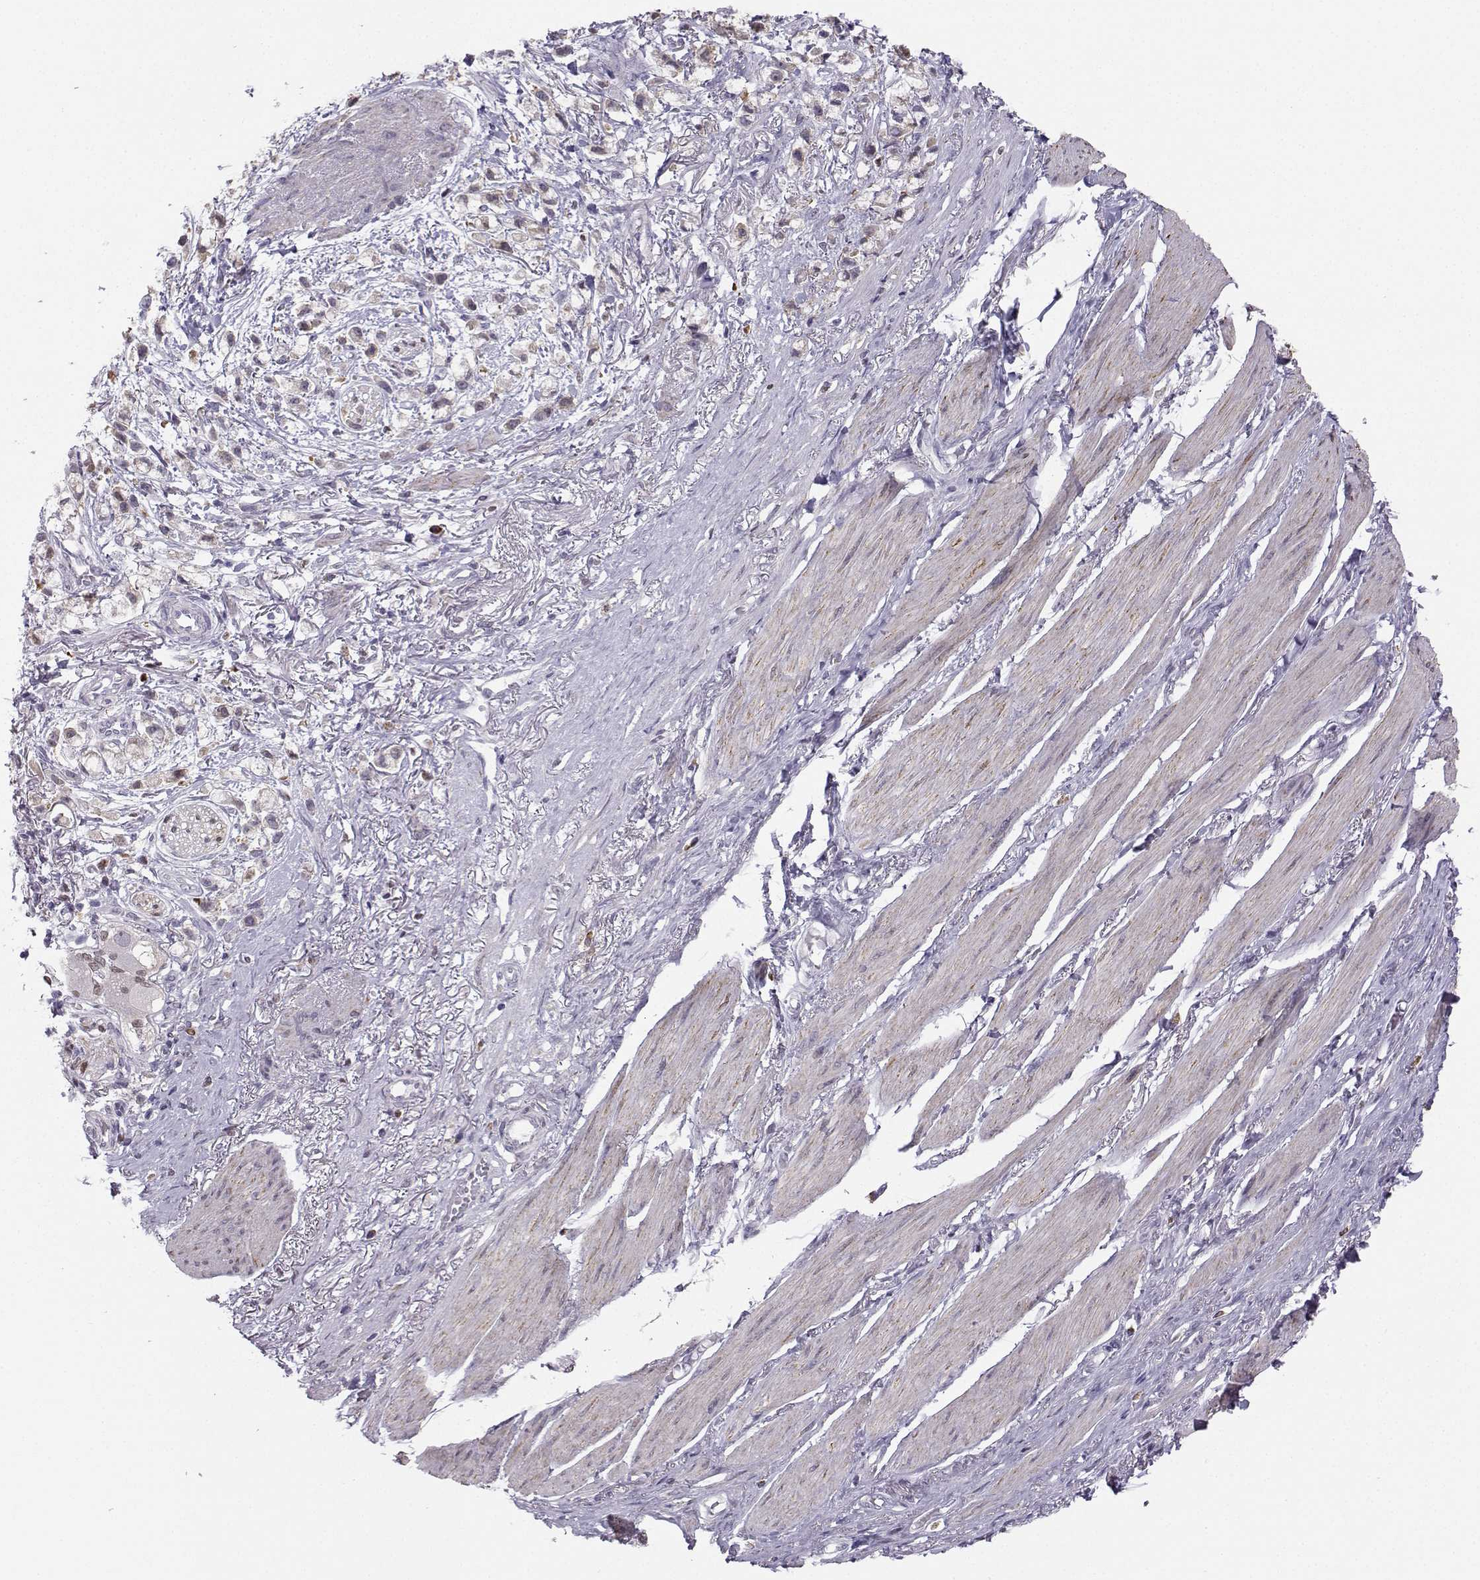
{"staining": {"intensity": "negative", "quantity": "none", "location": "none"}, "tissue": "stomach cancer", "cell_type": "Tumor cells", "image_type": "cancer", "snomed": [{"axis": "morphology", "description": "Adenocarcinoma, NOS"}, {"axis": "topography", "description": "Stomach"}], "caption": "This is a photomicrograph of immunohistochemistry staining of adenocarcinoma (stomach), which shows no expression in tumor cells. Nuclei are stained in blue.", "gene": "DCLK3", "patient": {"sex": "female", "age": 81}}